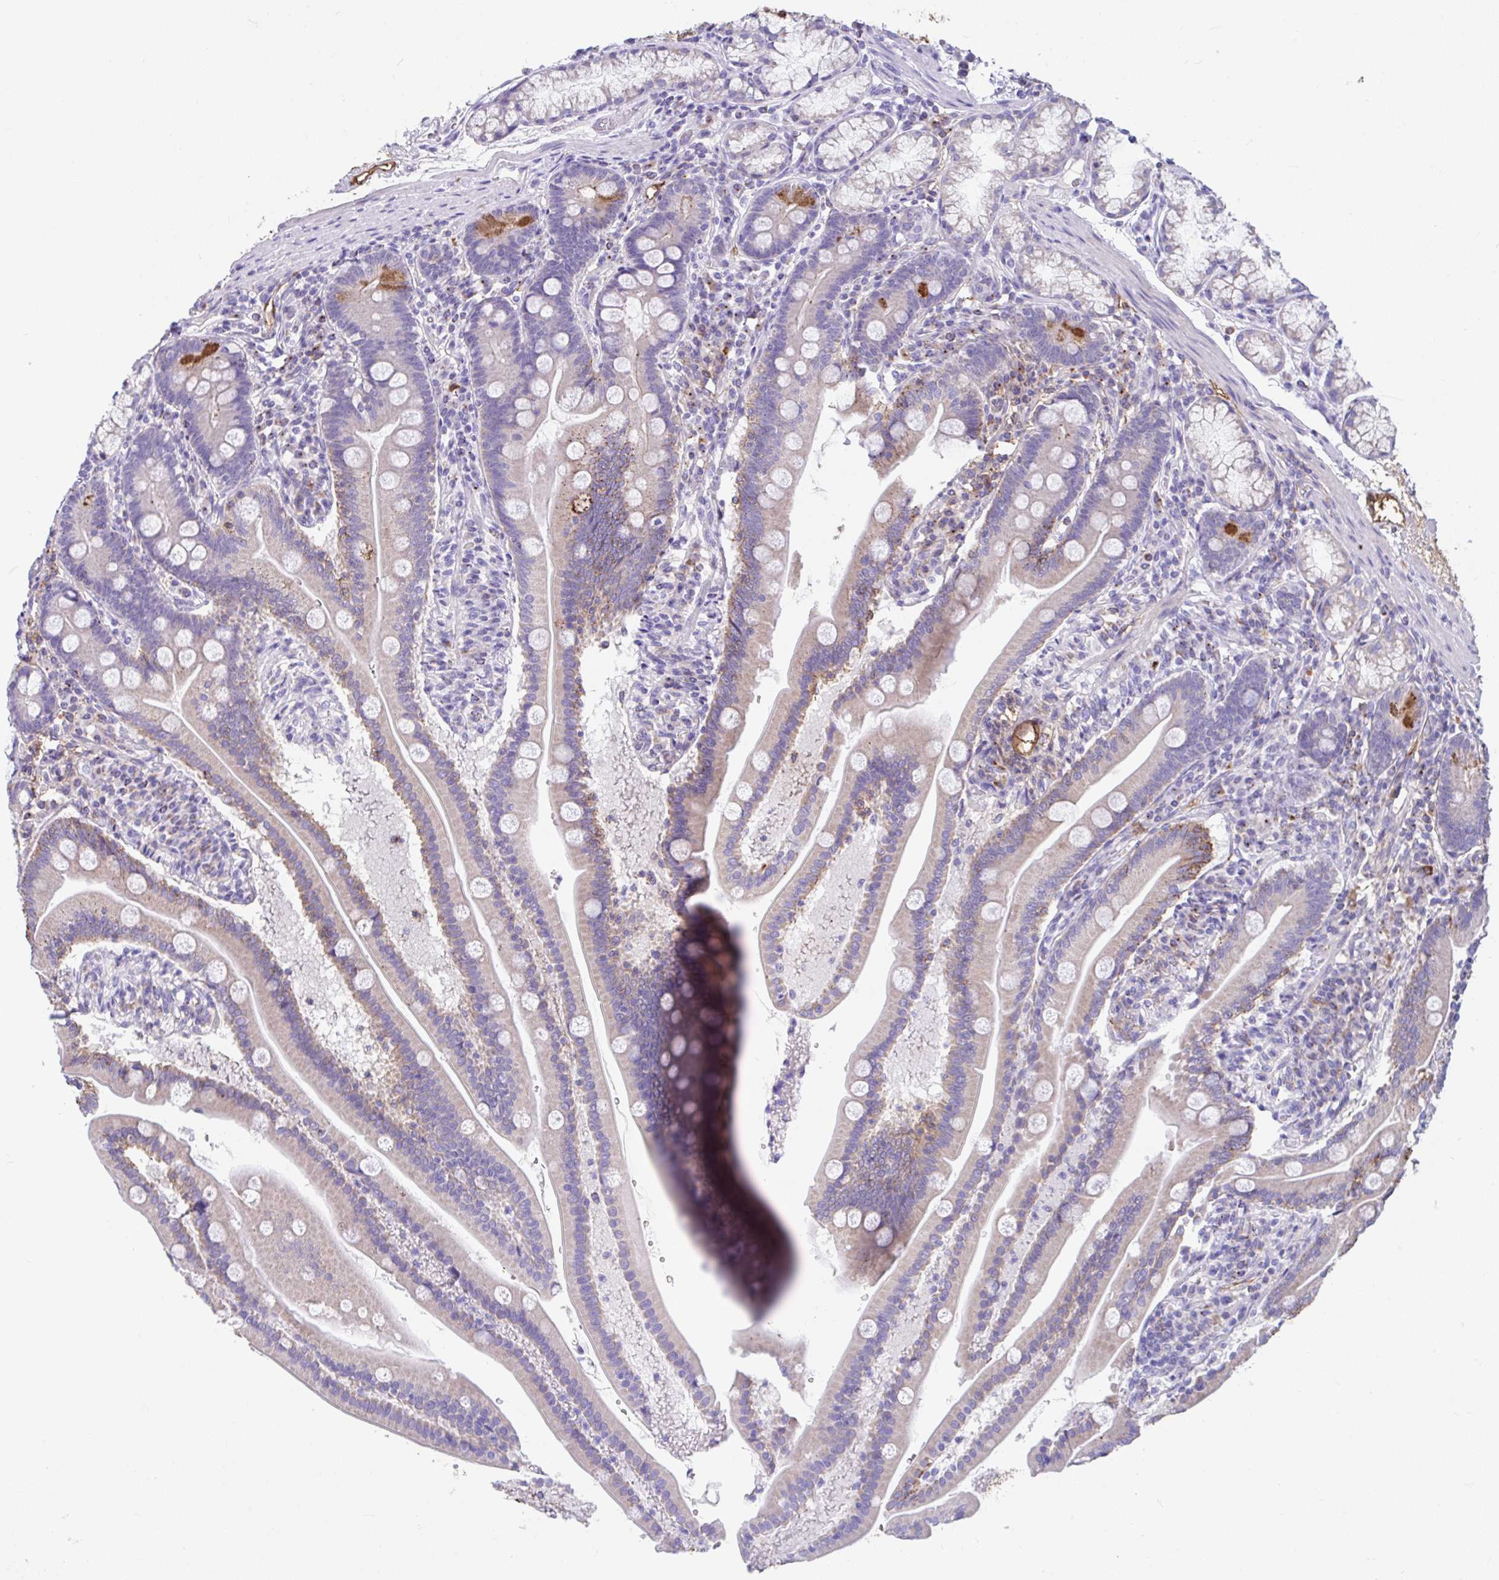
{"staining": {"intensity": "moderate", "quantity": "<25%", "location": "cytoplasmic/membranous"}, "tissue": "duodenum", "cell_type": "Glandular cells", "image_type": "normal", "snomed": [{"axis": "morphology", "description": "Normal tissue, NOS"}, {"axis": "topography", "description": "Duodenum"}], "caption": "Duodenum stained with DAB IHC displays low levels of moderate cytoplasmic/membranous expression in approximately <25% of glandular cells. (IHC, brightfield microscopy, high magnification).", "gene": "CCSAP", "patient": {"sex": "female", "age": 67}}